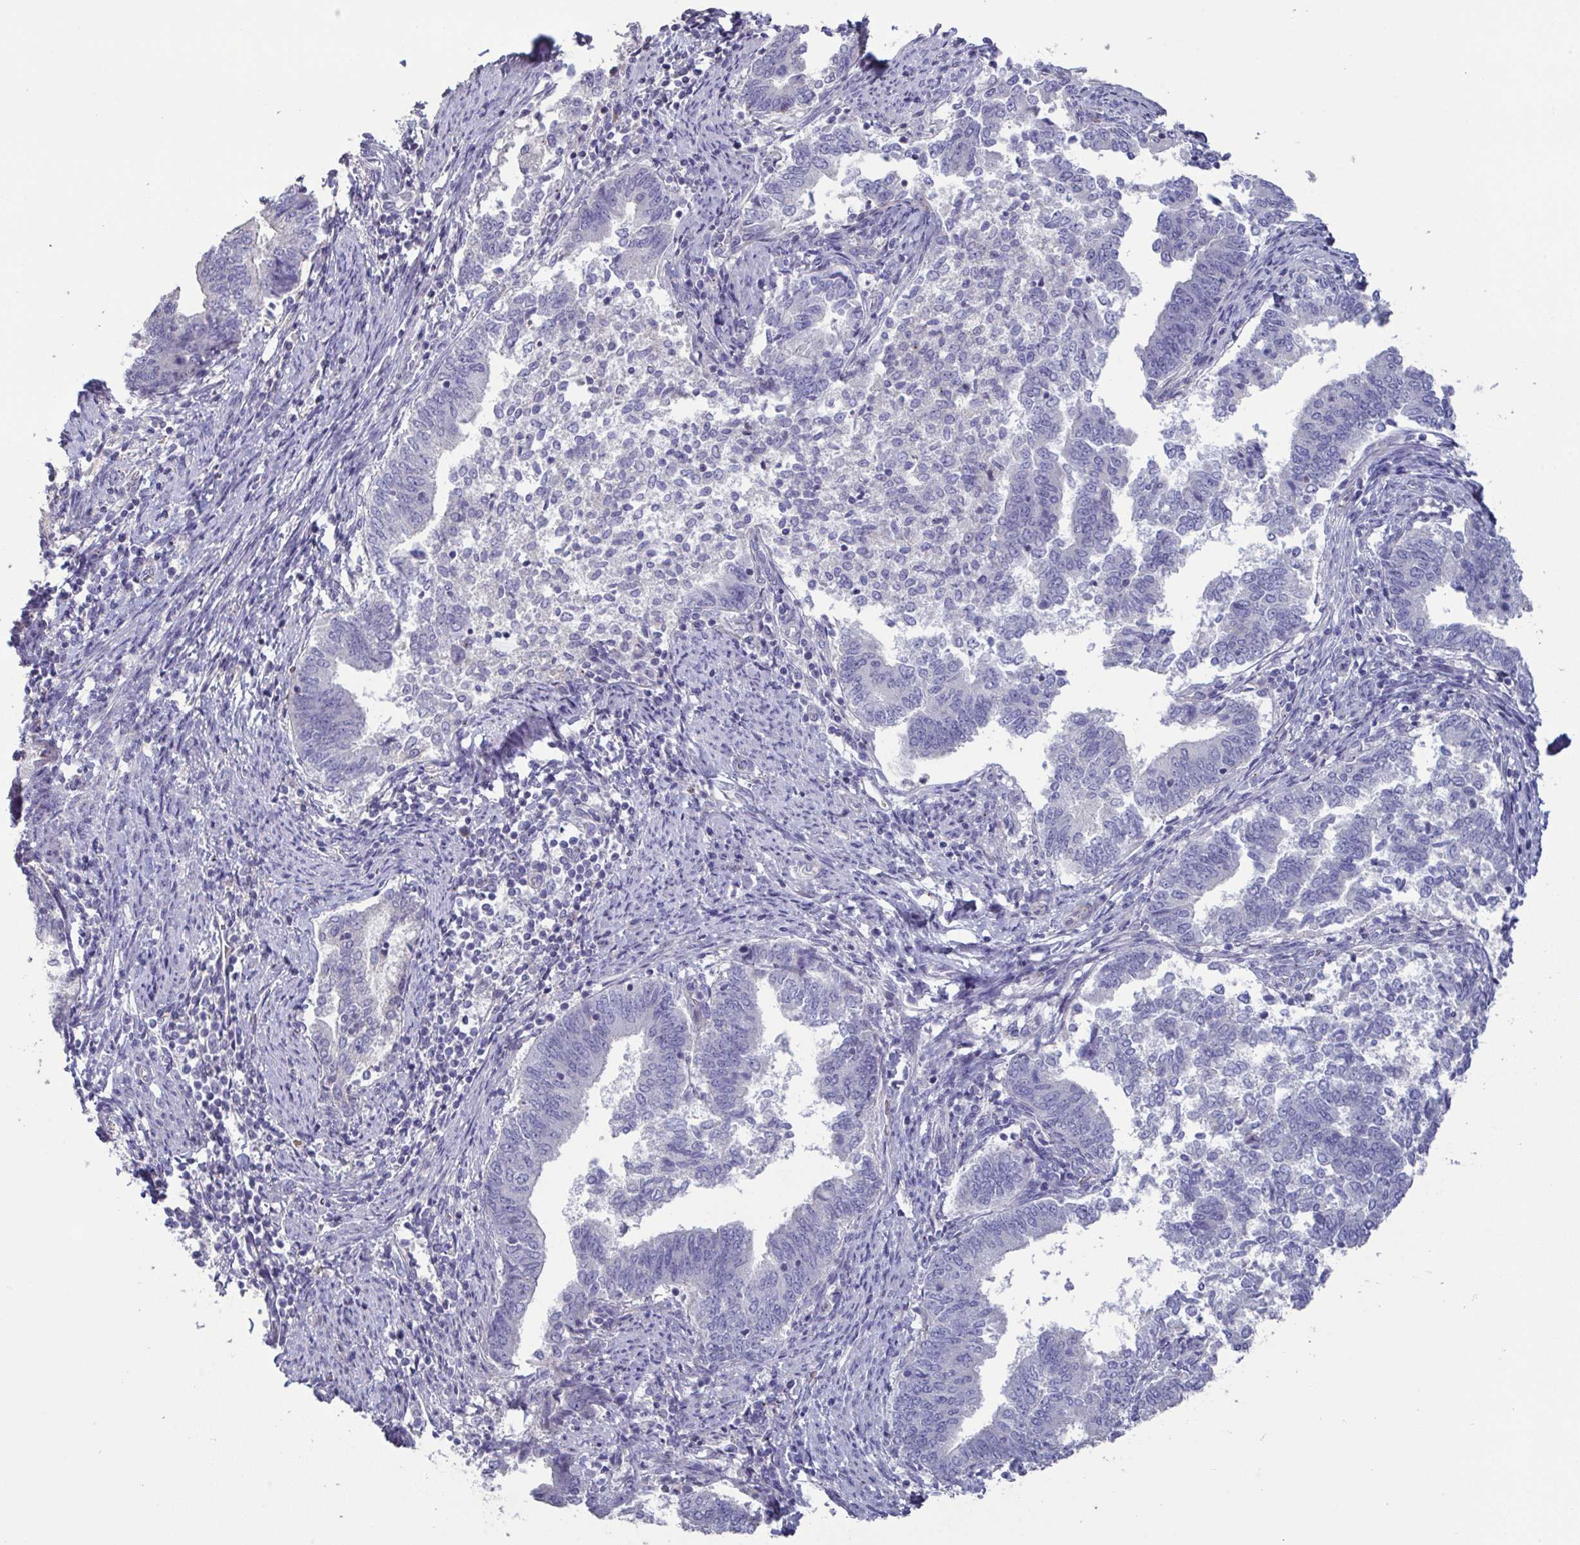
{"staining": {"intensity": "negative", "quantity": "none", "location": "none"}, "tissue": "endometrial cancer", "cell_type": "Tumor cells", "image_type": "cancer", "snomed": [{"axis": "morphology", "description": "Adenocarcinoma, NOS"}, {"axis": "topography", "description": "Endometrium"}], "caption": "An immunohistochemistry histopathology image of endometrial adenocarcinoma is shown. There is no staining in tumor cells of endometrial adenocarcinoma.", "gene": "GLDC", "patient": {"sex": "female", "age": 65}}